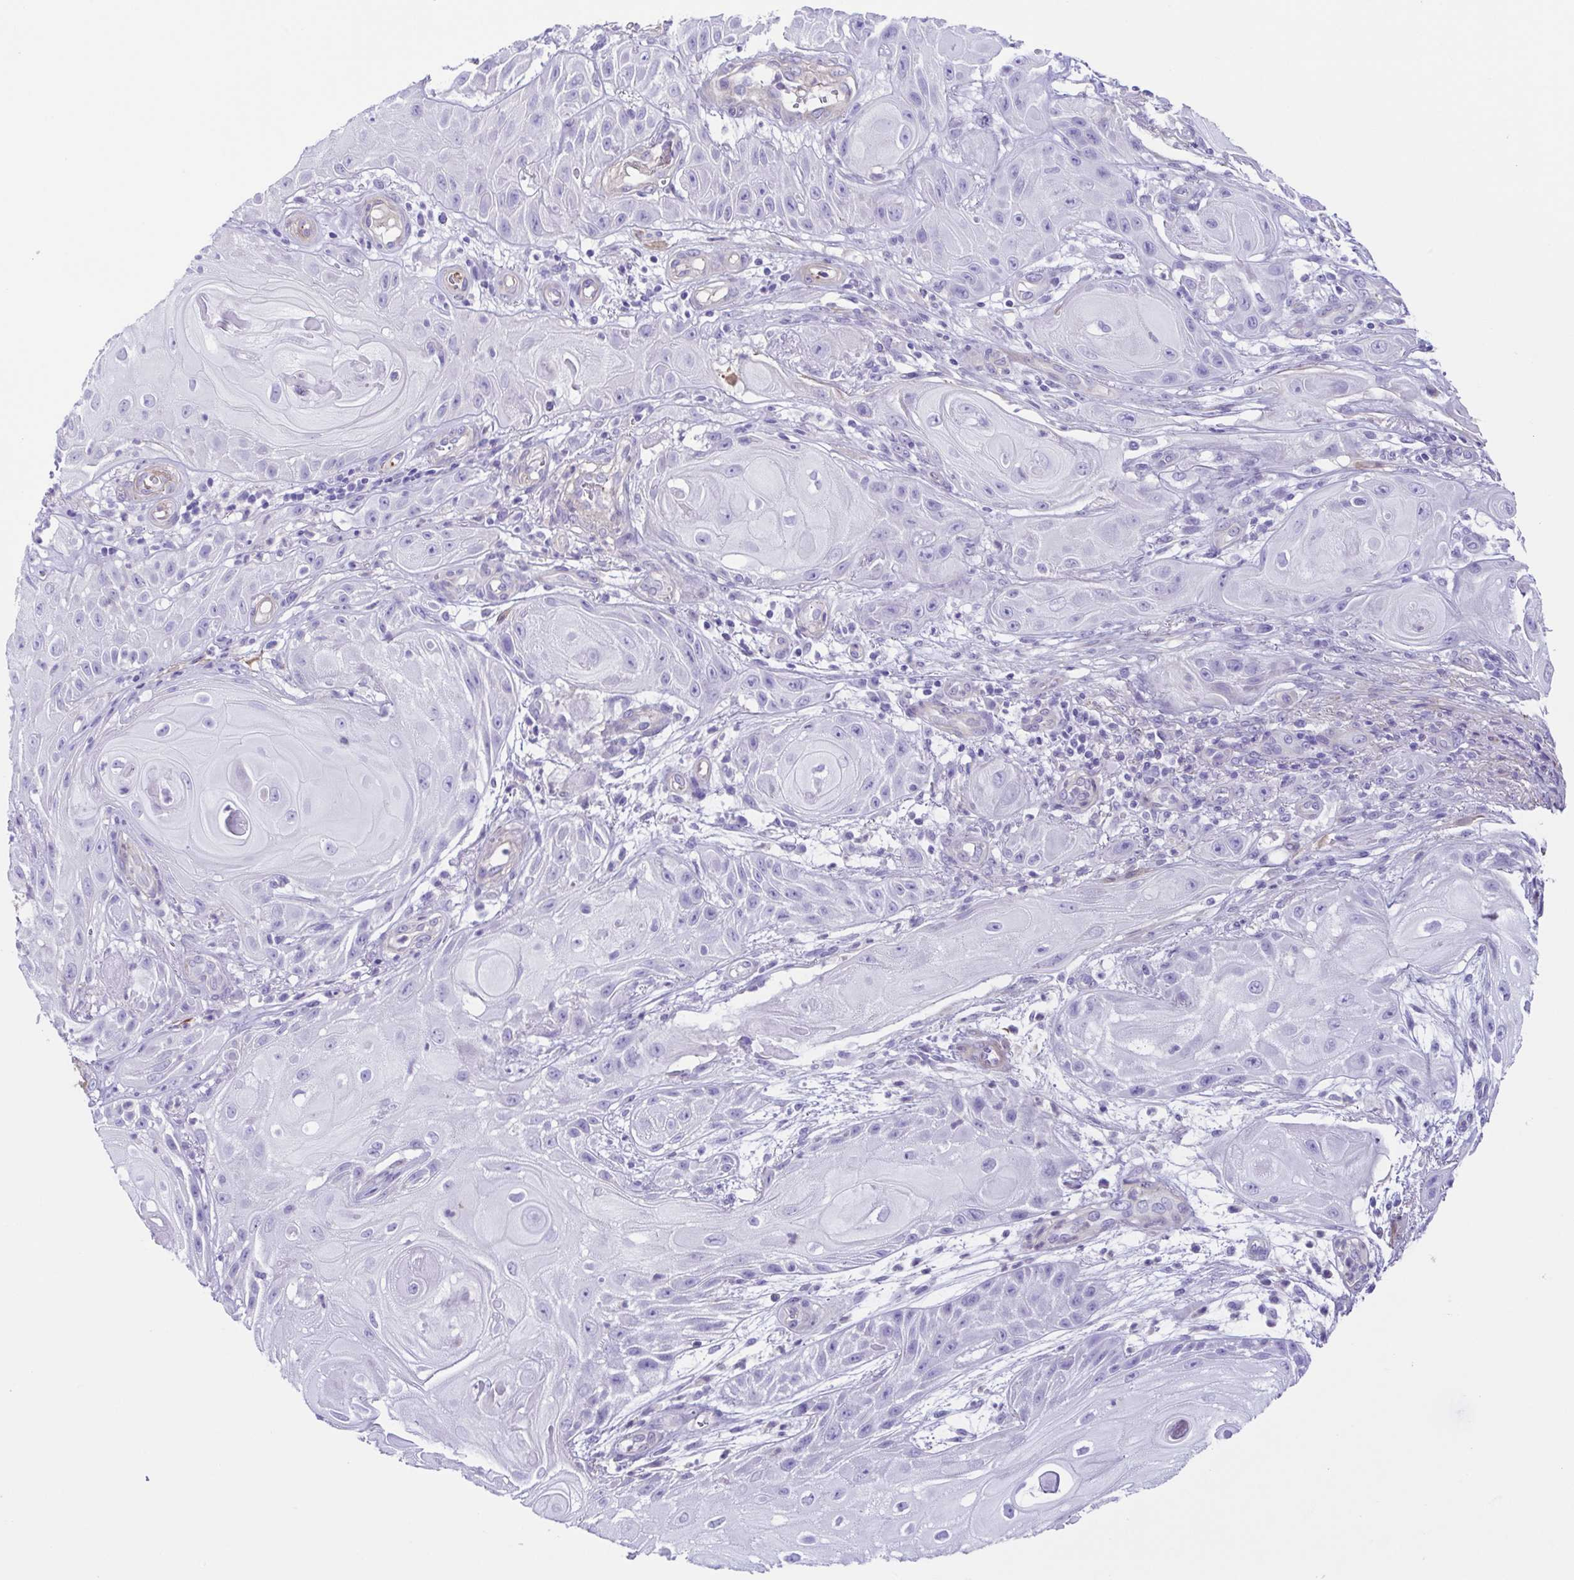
{"staining": {"intensity": "negative", "quantity": "none", "location": "none"}, "tissue": "skin cancer", "cell_type": "Tumor cells", "image_type": "cancer", "snomed": [{"axis": "morphology", "description": "Squamous cell carcinoma, NOS"}, {"axis": "topography", "description": "Skin"}], "caption": "This is an IHC histopathology image of skin squamous cell carcinoma. There is no expression in tumor cells.", "gene": "CYP11B1", "patient": {"sex": "male", "age": 62}}